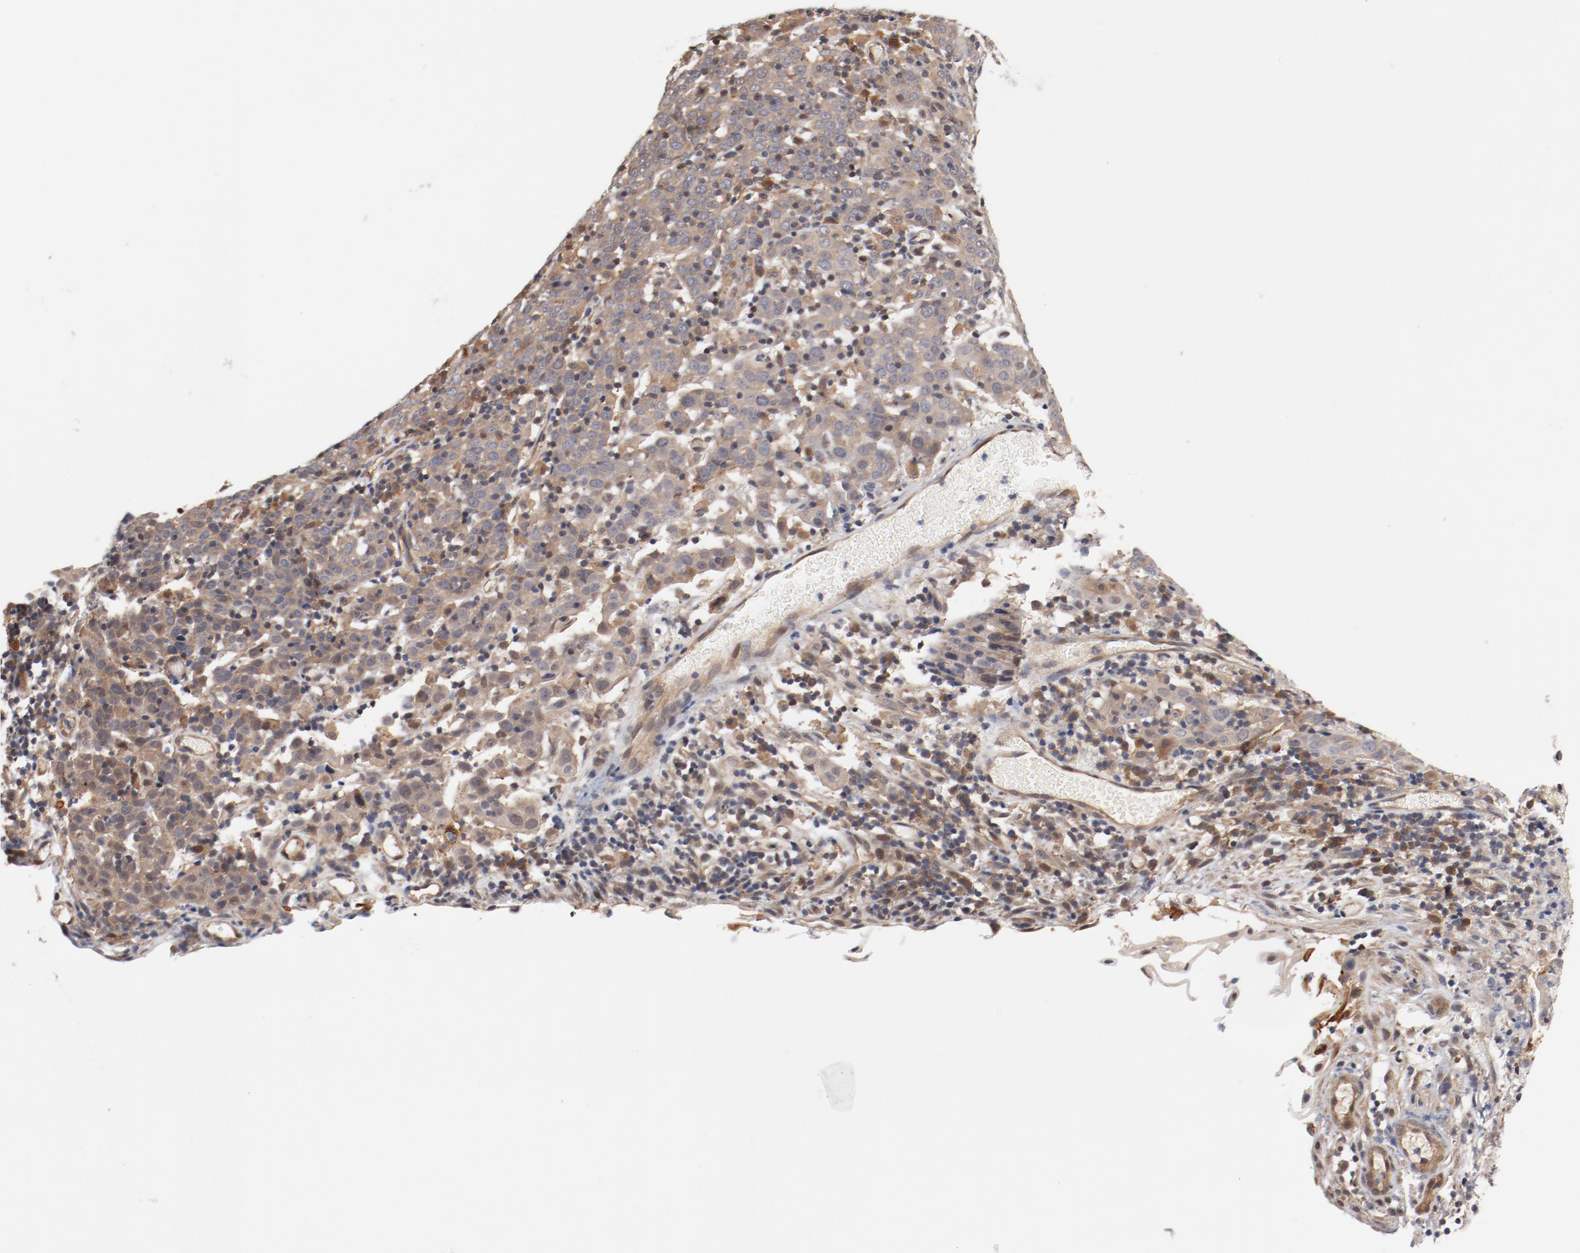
{"staining": {"intensity": "weak", "quantity": "<25%", "location": "cytoplasmic/membranous"}, "tissue": "cervical cancer", "cell_type": "Tumor cells", "image_type": "cancer", "snomed": [{"axis": "morphology", "description": "Normal tissue, NOS"}, {"axis": "morphology", "description": "Squamous cell carcinoma, NOS"}, {"axis": "topography", "description": "Cervix"}], "caption": "Histopathology image shows no significant protein staining in tumor cells of cervical squamous cell carcinoma.", "gene": "PITPNM2", "patient": {"sex": "female", "age": 67}}